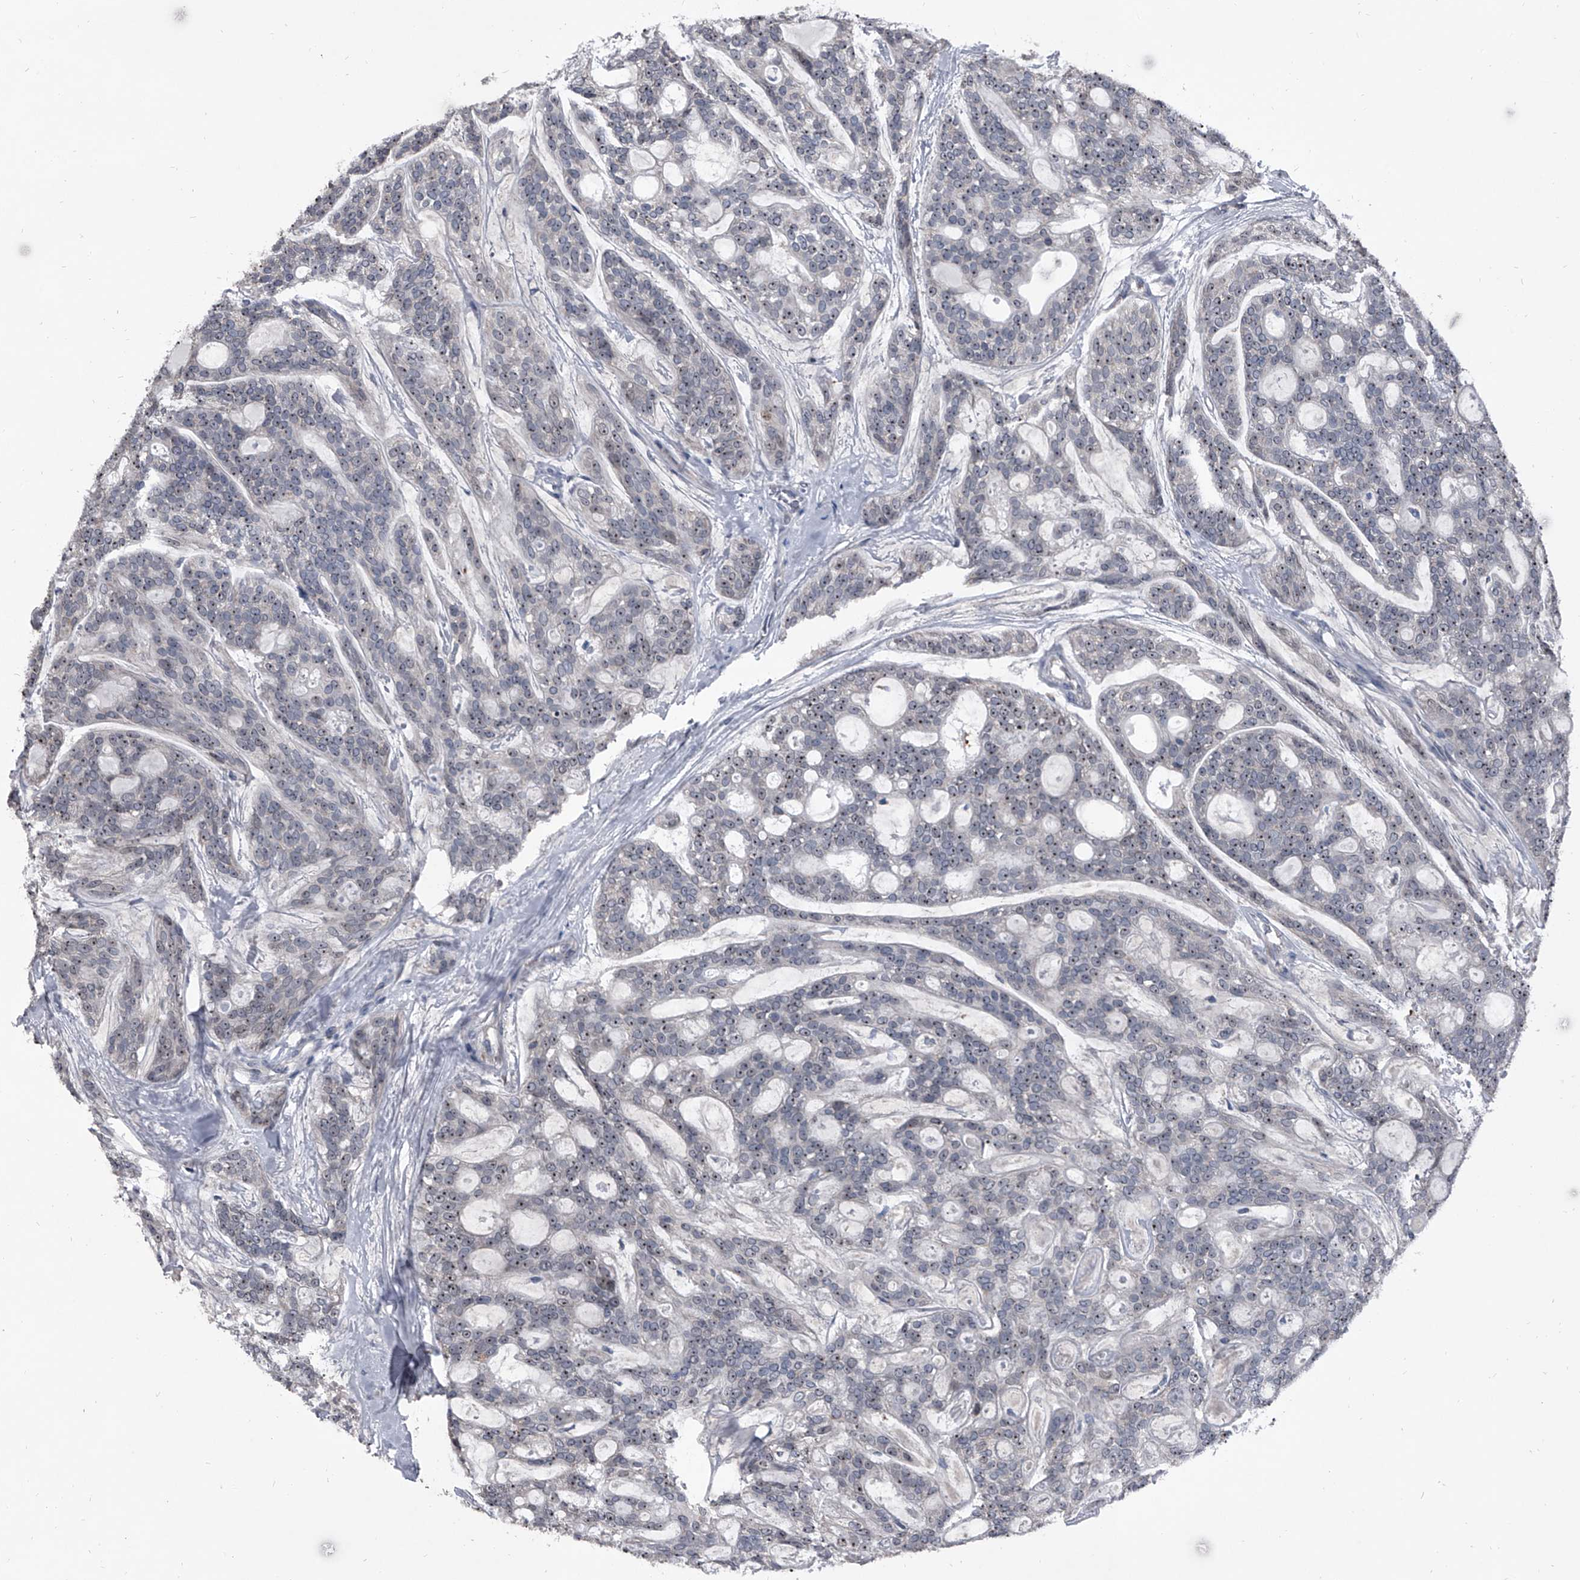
{"staining": {"intensity": "weak", "quantity": "25%-75%", "location": "nuclear"}, "tissue": "head and neck cancer", "cell_type": "Tumor cells", "image_type": "cancer", "snomed": [{"axis": "morphology", "description": "Adenocarcinoma, NOS"}, {"axis": "topography", "description": "Head-Neck"}], "caption": "The immunohistochemical stain shows weak nuclear expression in tumor cells of adenocarcinoma (head and neck) tissue. (DAB IHC with brightfield microscopy, high magnification).", "gene": "CEP85L", "patient": {"sex": "male", "age": 66}}